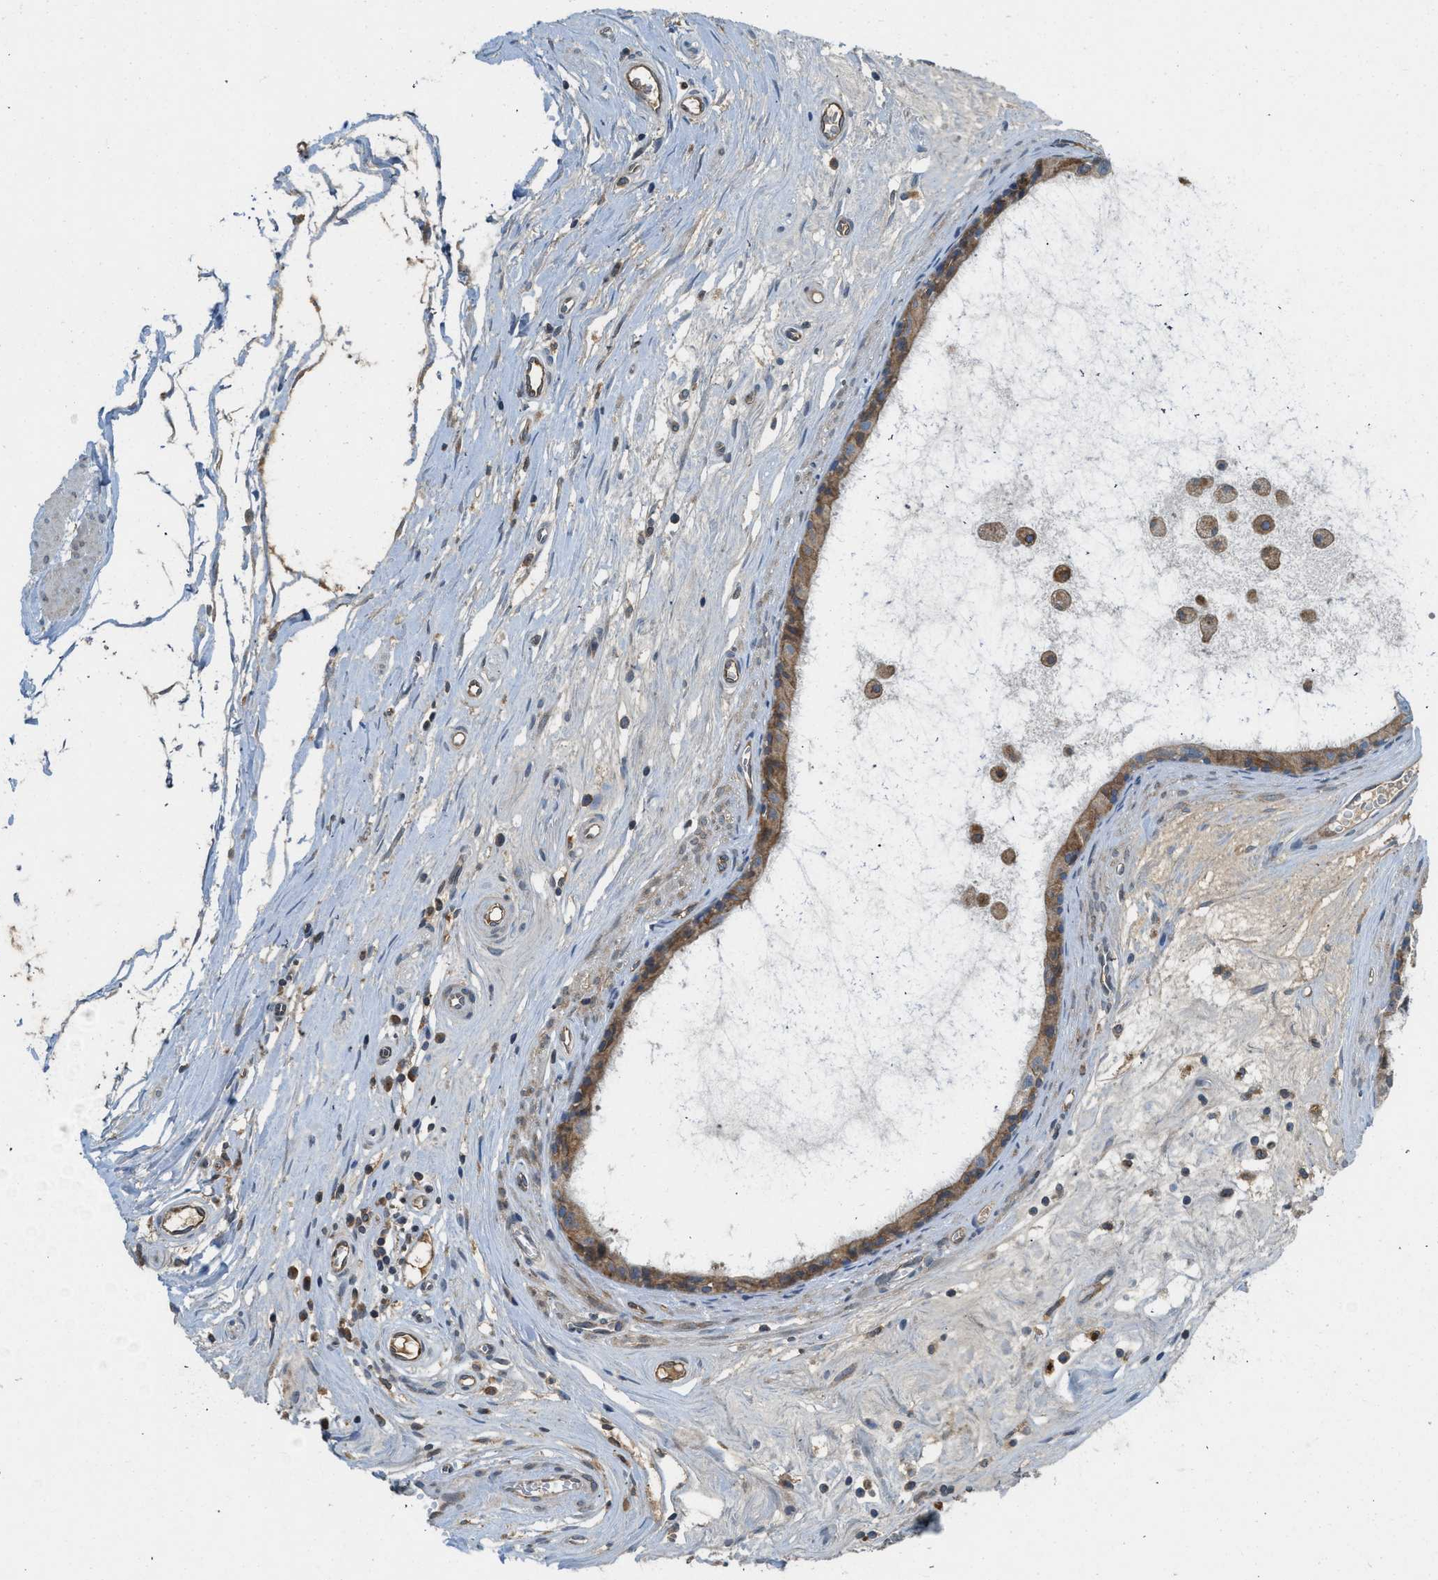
{"staining": {"intensity": "moderate", "quantity": ">75%", "location": "cytoplasmic/membranous"}, "tissue": "epididymis", "cell_type": "Glandular cells", "image_type": "normal", "snomed": [{"axis": "morphology", "description": "Normal tissue, NOS"}, {"axis": "morphology", "description": "Inflammation, NOS"}, {"axis": "topography", "description": "Epididymis"}], "caption": "Benign epididymis demonstrates moderate cytoplasmic/membranous positivity in about >75% of glandular cells.", "gene": "BCAP31", "patient": {"sex": "male", "age": 85}}